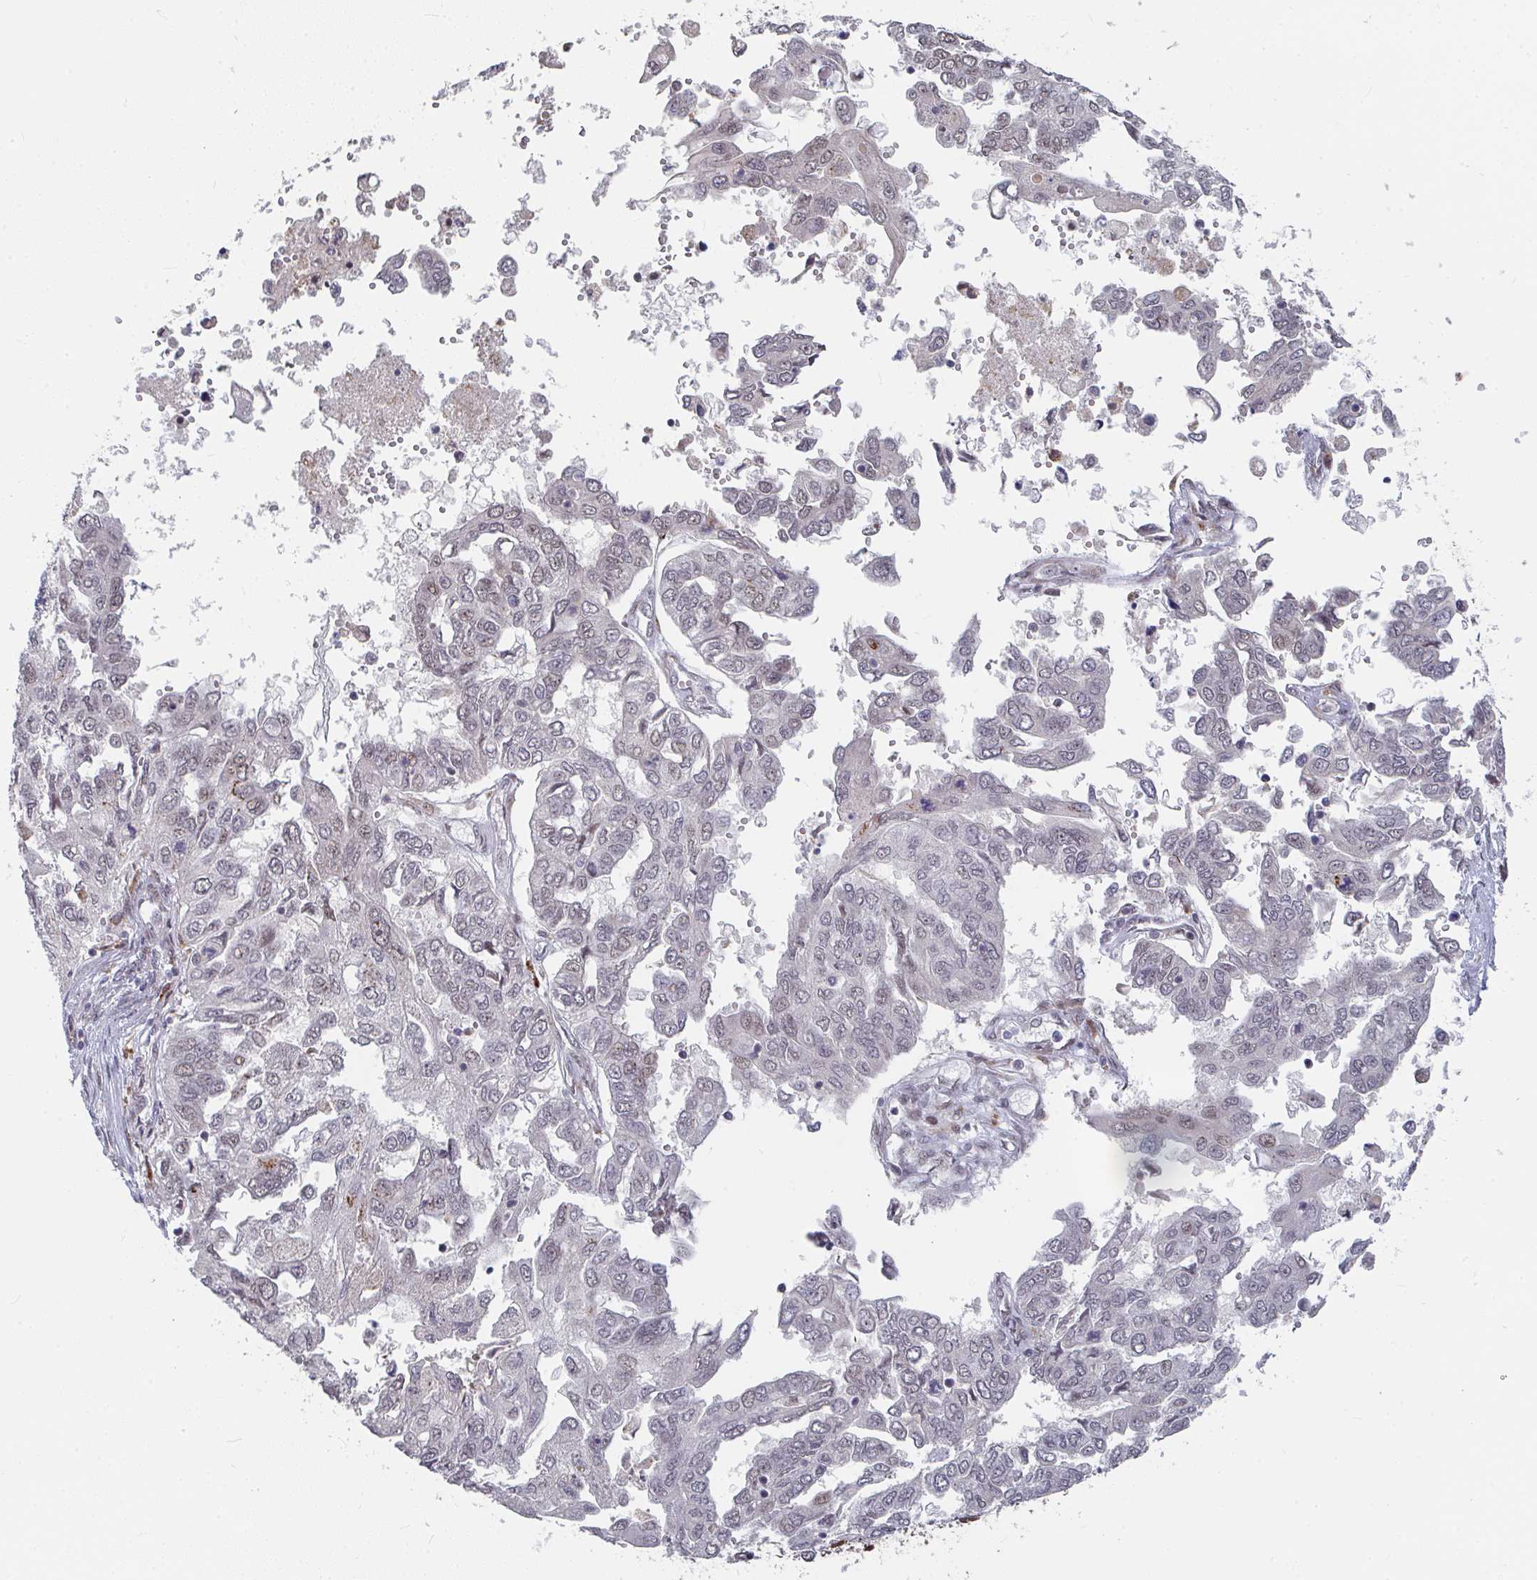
{"staining": {"intensity": "weak", "quantity": "25%-75%", "location": "nuclear"}, "tissue": "ovarian cancer", "cell_type": "Tumor cells", "image_type": "cancer", "snomed": [{"axis": "morphology", "description": "Cystadenocarcinoma, serous, NOS"}, {"axis": "topography", "description": "Ovary"}], "caption": "Ovarian cancer was stained to show a protein in brown. There is low levels of weak nuclear expression in approximately 25%-75% of tumor cells. The staining was performed using DAB (3,3'-diaminobenzidine), with brown indicating positive protein expression. Nuclei are stained blue with hematoxylin.", "gene": "RBBP5", "patient": {"sex": "female", "age": 53}}